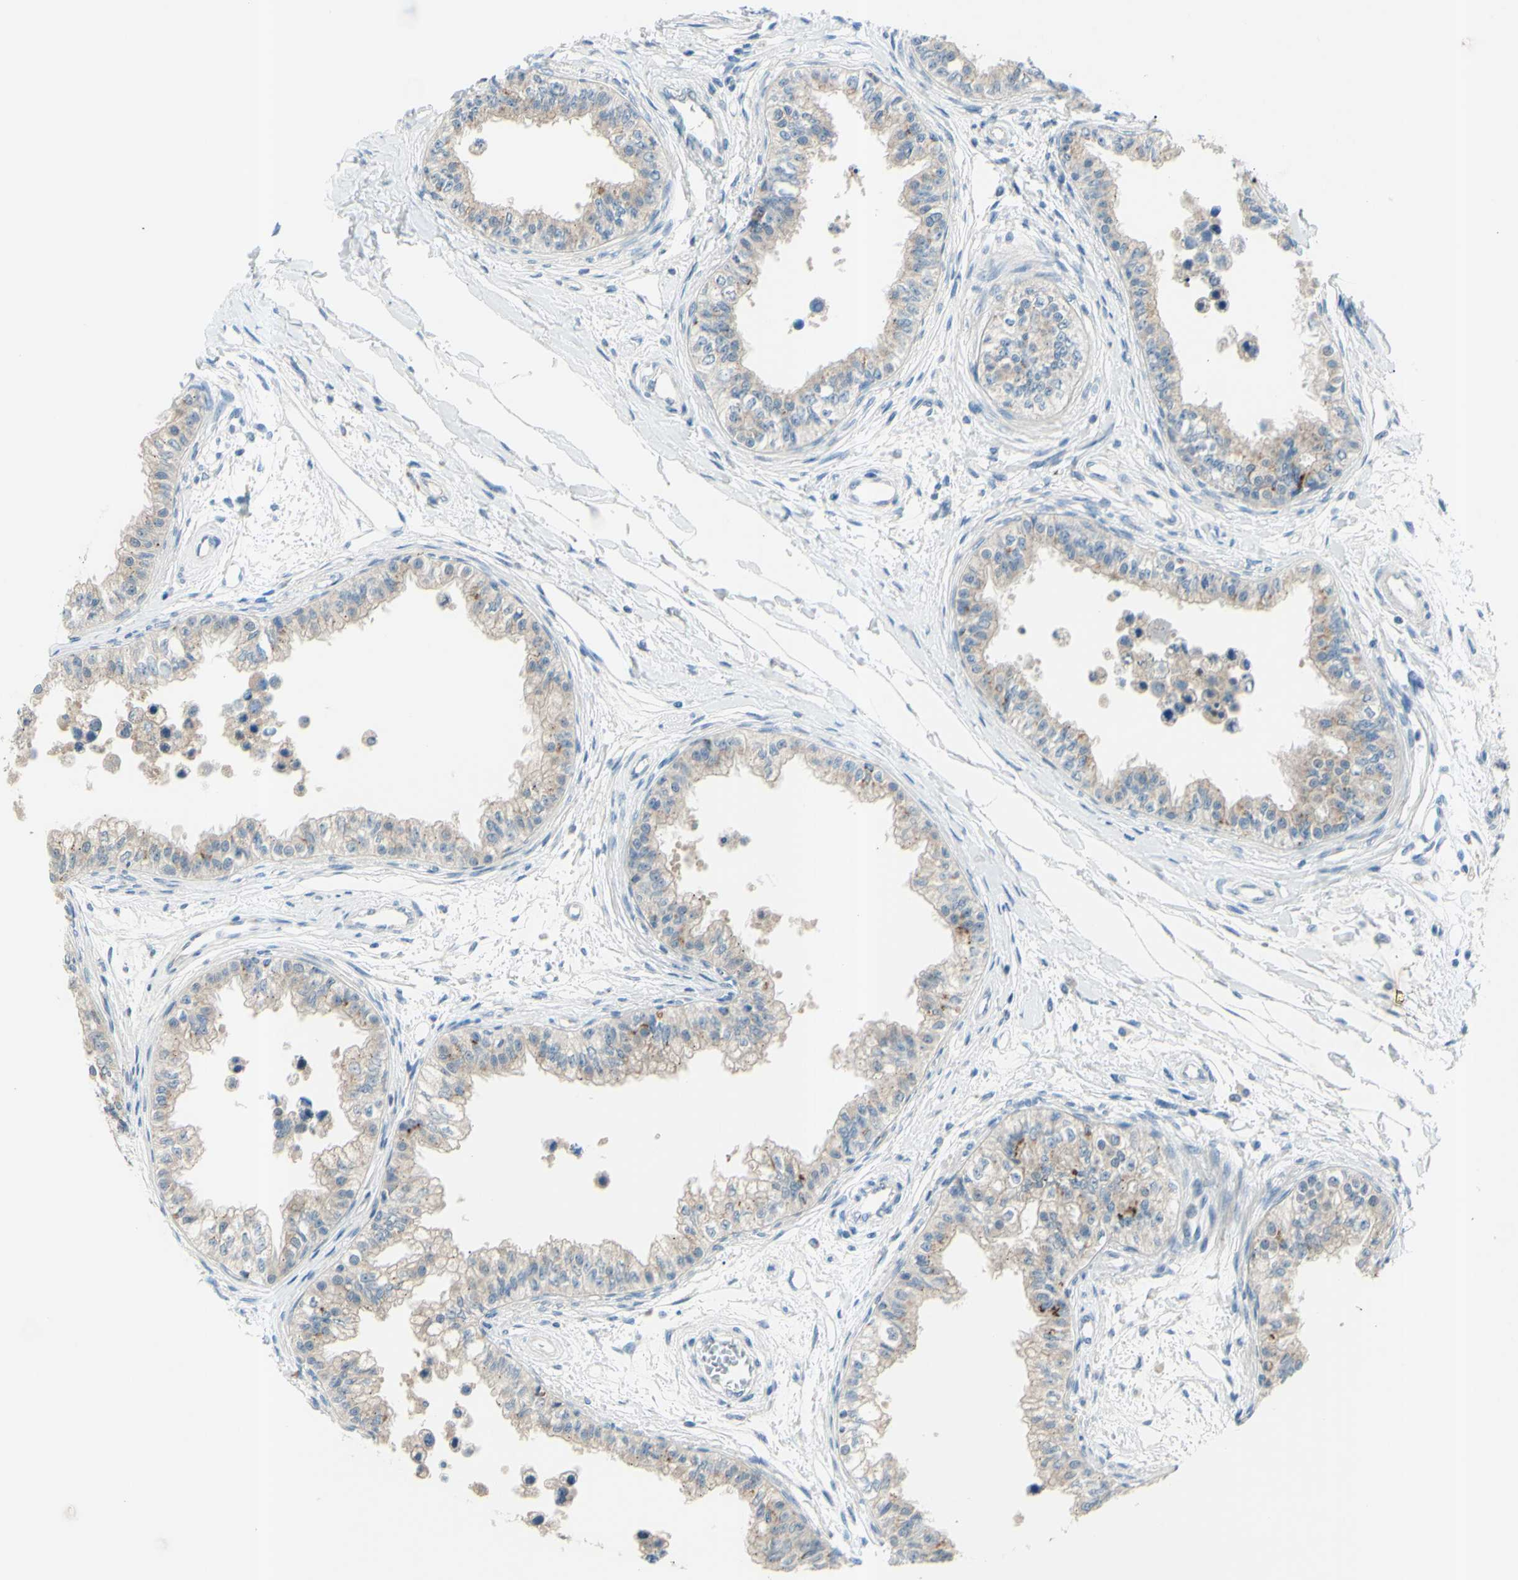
{"staining": {"intensity": "moderate", "quantity": ">75%", "location": "cytoplasmic/membranous"}, "tissue": "epididymis", "cell_type": "Glandular cells", "image_type": "normal", "snomed": [{"axis": "morphology", "description": "Normal tissue, NOS"}, {"axis": "morphology", "description": "Adenocarcinoma, metastatic, NOS"}, {"axis": "topography", "description": "Testis"}, {"axis": "topography", "description": "Epididymis"}], "caption": "This is a histology image of immunohistochemistry staining of unremarkable epididymis, which shows moderate positivity in the cytoplasmic/membranous of glandular cells.", "gene": "B4GALT1", "patient": {"sex": "male", "age": 26}}